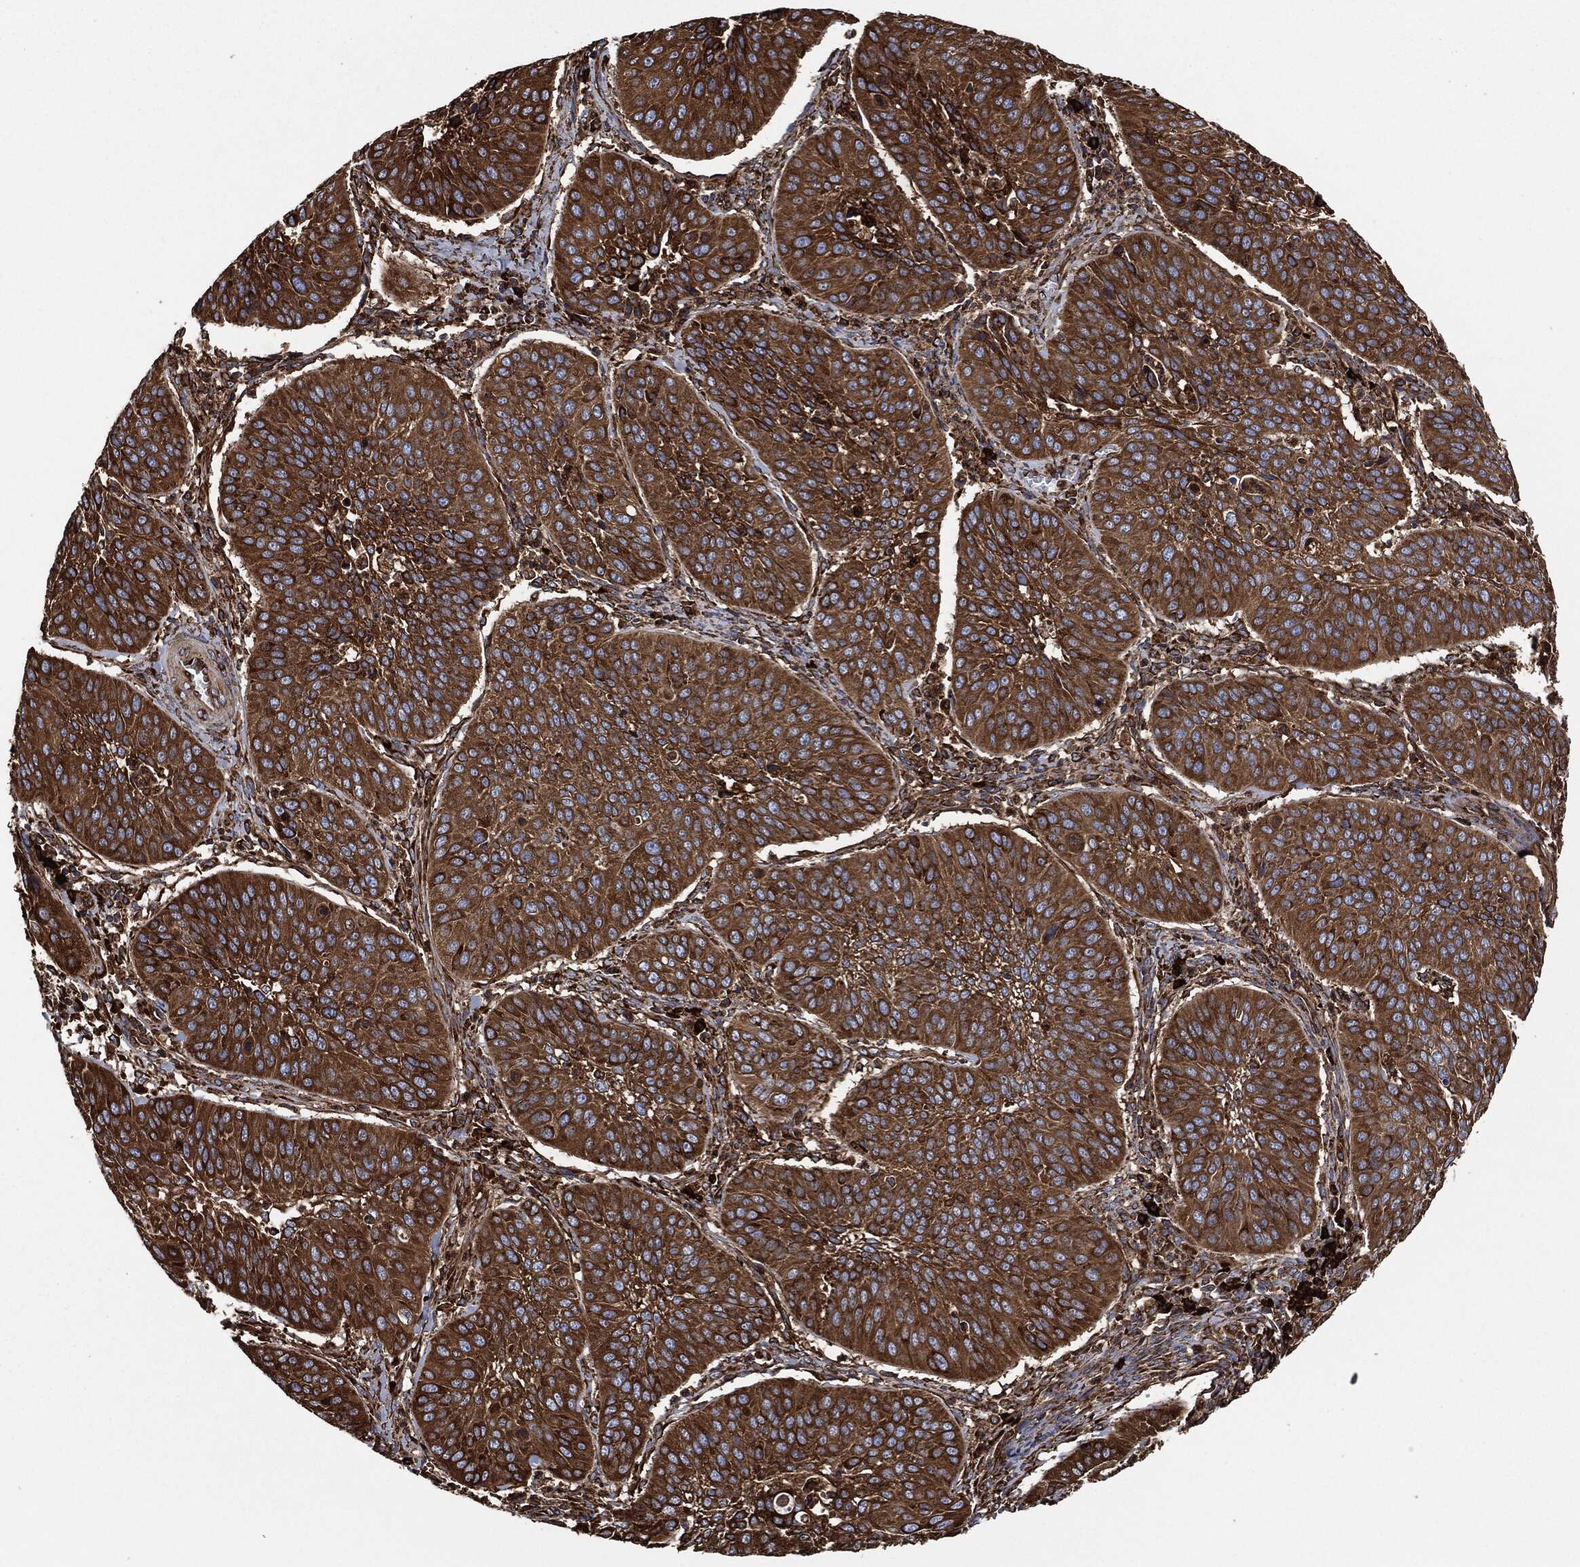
{"staining": {"intensity": "strong", "quantity": ">75%", "location": "cytoplasmic/membranous"}, "tissue": "cervical cancer", "cell_type": "Tumor cells", "image_type": "cancer", "snomed": [{"axis": "morphology", "description": "Normal tissue, NOS"}, {"axis": "morphology", "description": "Squamous cell carcinoma, NOS"}, {"axis": "topography", "description": "Cervix"}], "caption": "High-magnification brightfield microscopy of cervical squamous cell carcinoma stained with DAB (3,3'-diaminobenzidine) (brown) and counterstained with hematoxylin (blue). tumor cells exhibit strong cytoplasmic/membranous expression is appreciated in approximately>75% of cells.", "gene": "AMFR", "patient": {"sex": "female", "age": 39}}